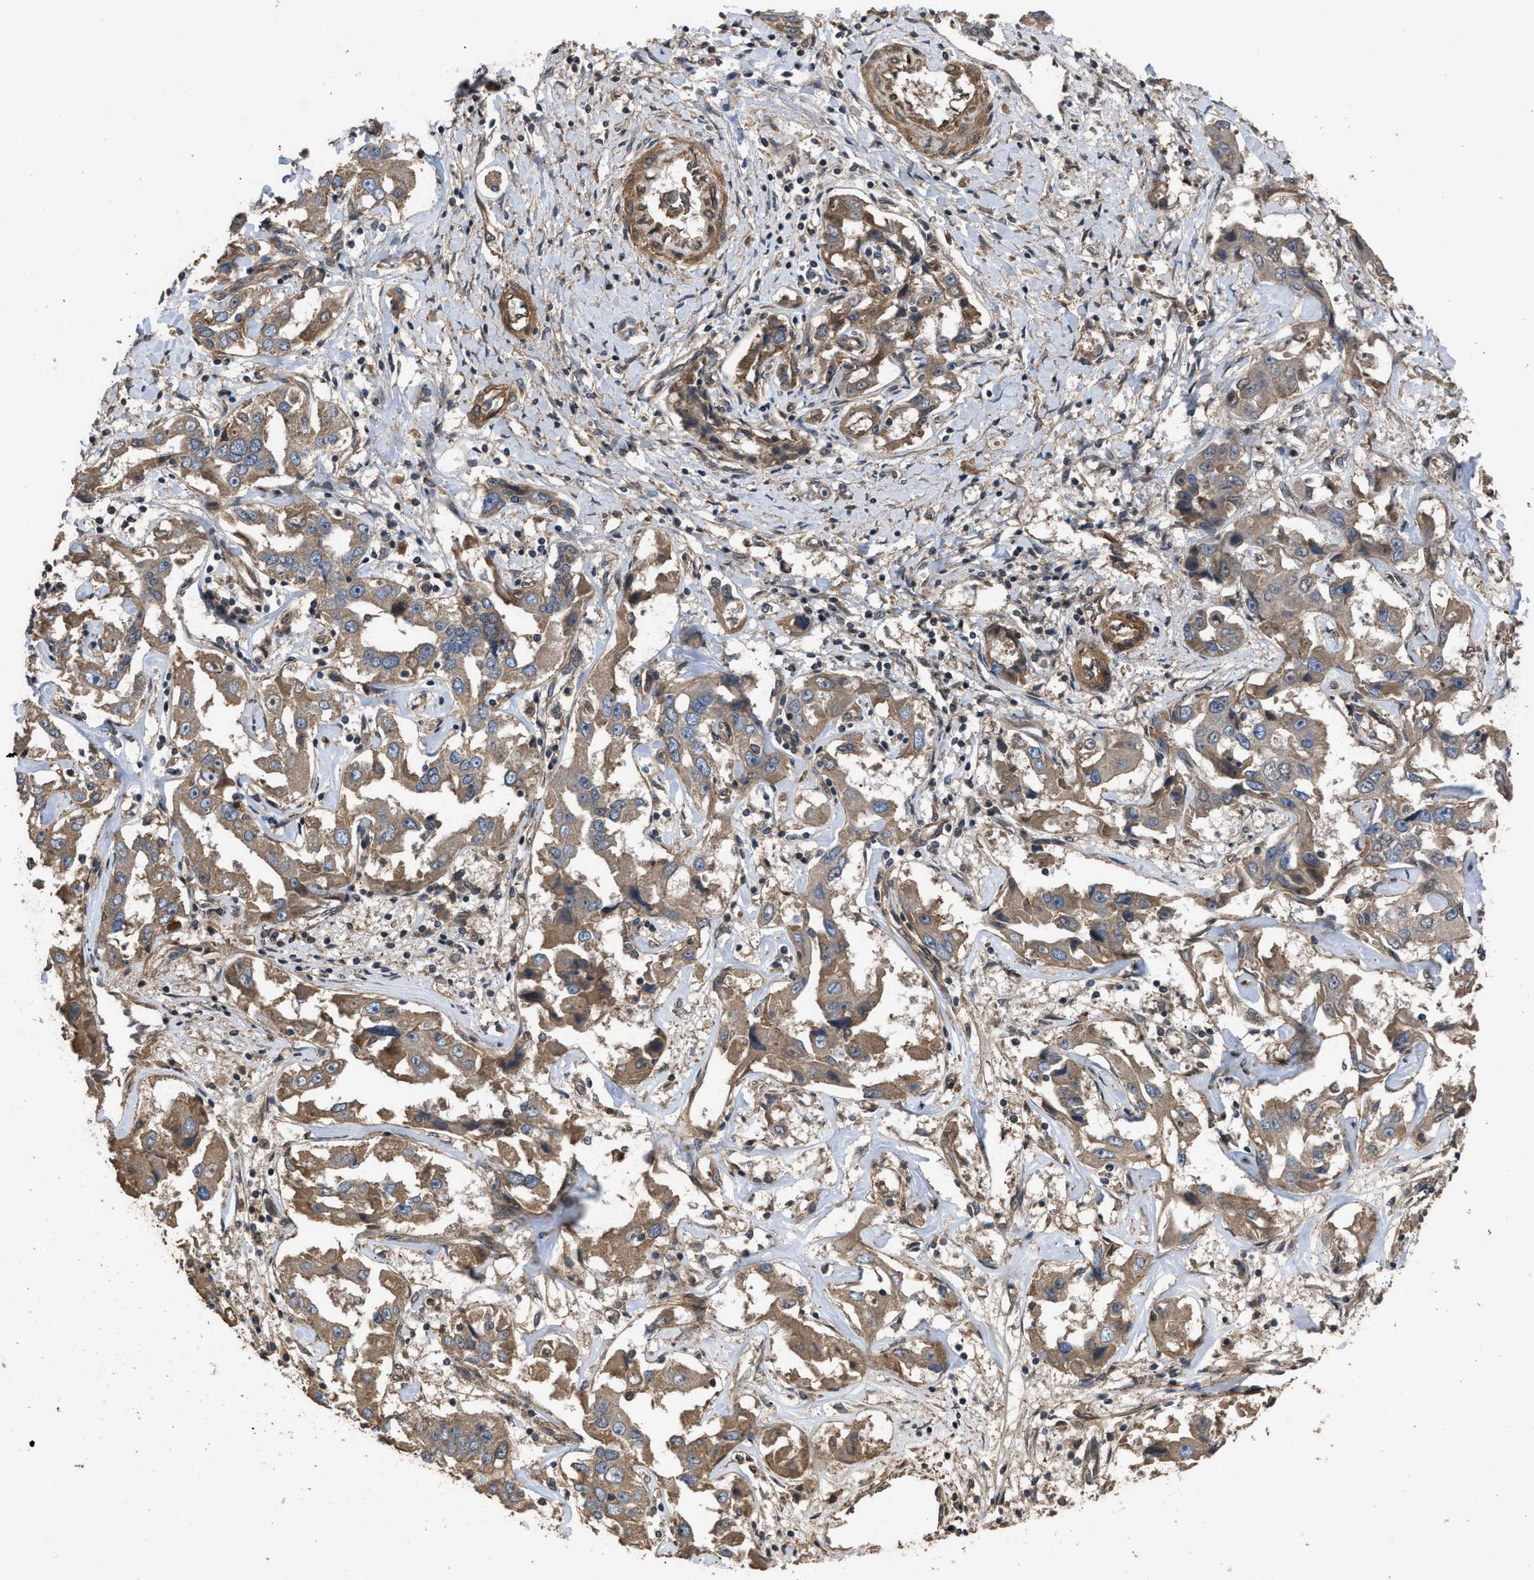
{"staining": {"intensity": "moderate", "quantity": ">75%", "location": "cytoplasmic/membranous"}, "tissue": "liver cancer", "cell_type": "Tumor cells", "image_type": "cancer", "snomed": [{"axis": "morphology", "description": "Cholangiocarcinoma"}, {"axis": "topography", "description": "Liver"}], "caption": "The photomicrograph reveals staining of liver cholangiocarcinoma, revealing moderate cytoplasmic/membranous protein staining (brown color) within tumor cells. (brown staining indicates protein expression, while blue staining denotes nuclei).", "gene": "UTRN", "patient": {"sex": "male", "age": 59}}